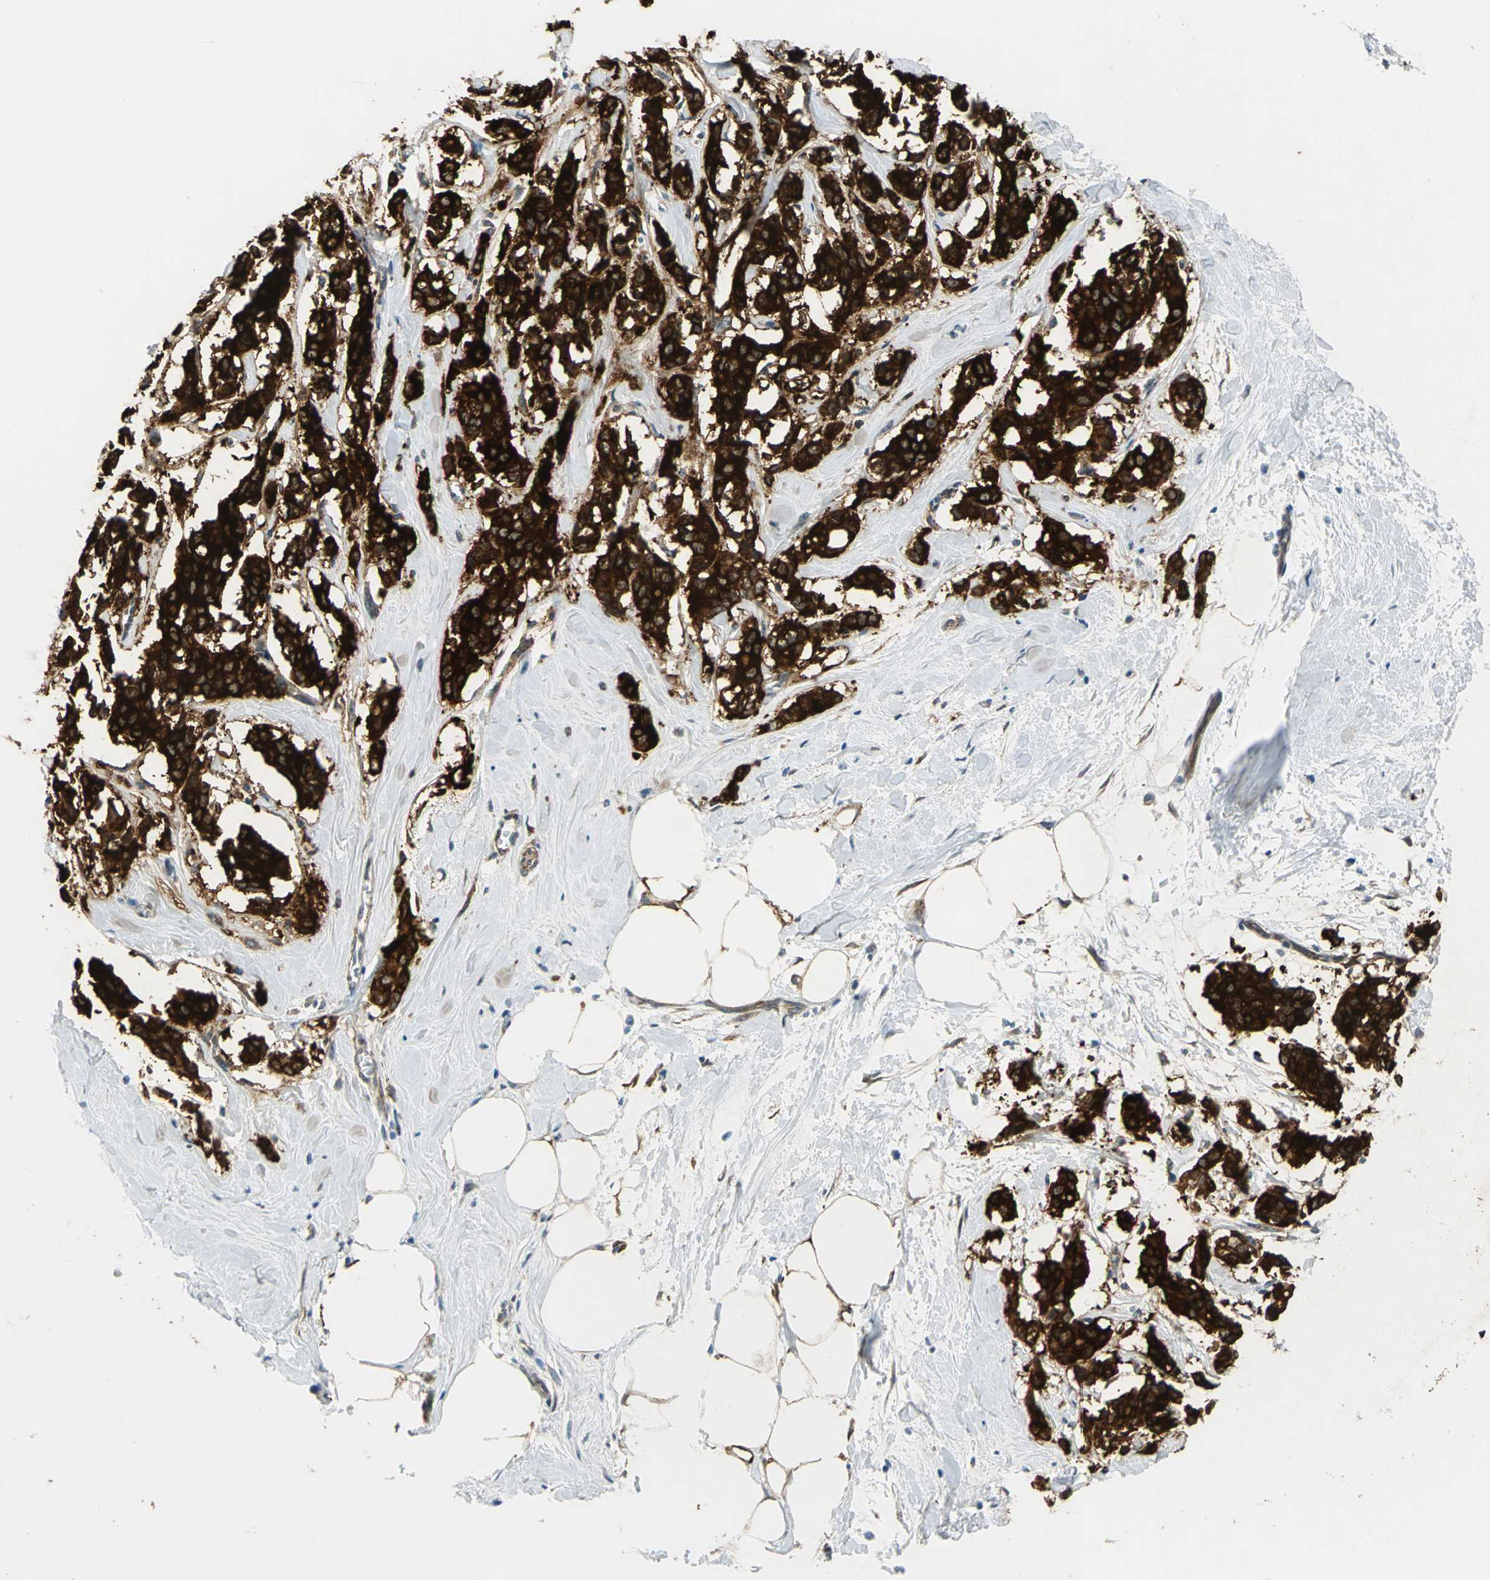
{"staining": {"intensity": "strong", "quantity": ">75%", "location": "cytoplasmic/membranous"}, "tissue": "breast cancer", "cell_type": "Tumor cells", "image_type": "cancer", "snomed": [{"axis": "morphology", "description": "Duct carcinoma"}, {"axis": "topography", "description": "Breast"}], "caption": "Breast infiltrating ductal carcinoma stained for a protein demonstrates strong cytoplasmic/membranous positivity in tumor cells. Using DAB (brown) and hematoxylin (blue) stains, captured at high magnification using brightfield microscopy.", "gene": "HSPB1", "patient": {"sex": "female", "age": 84}}